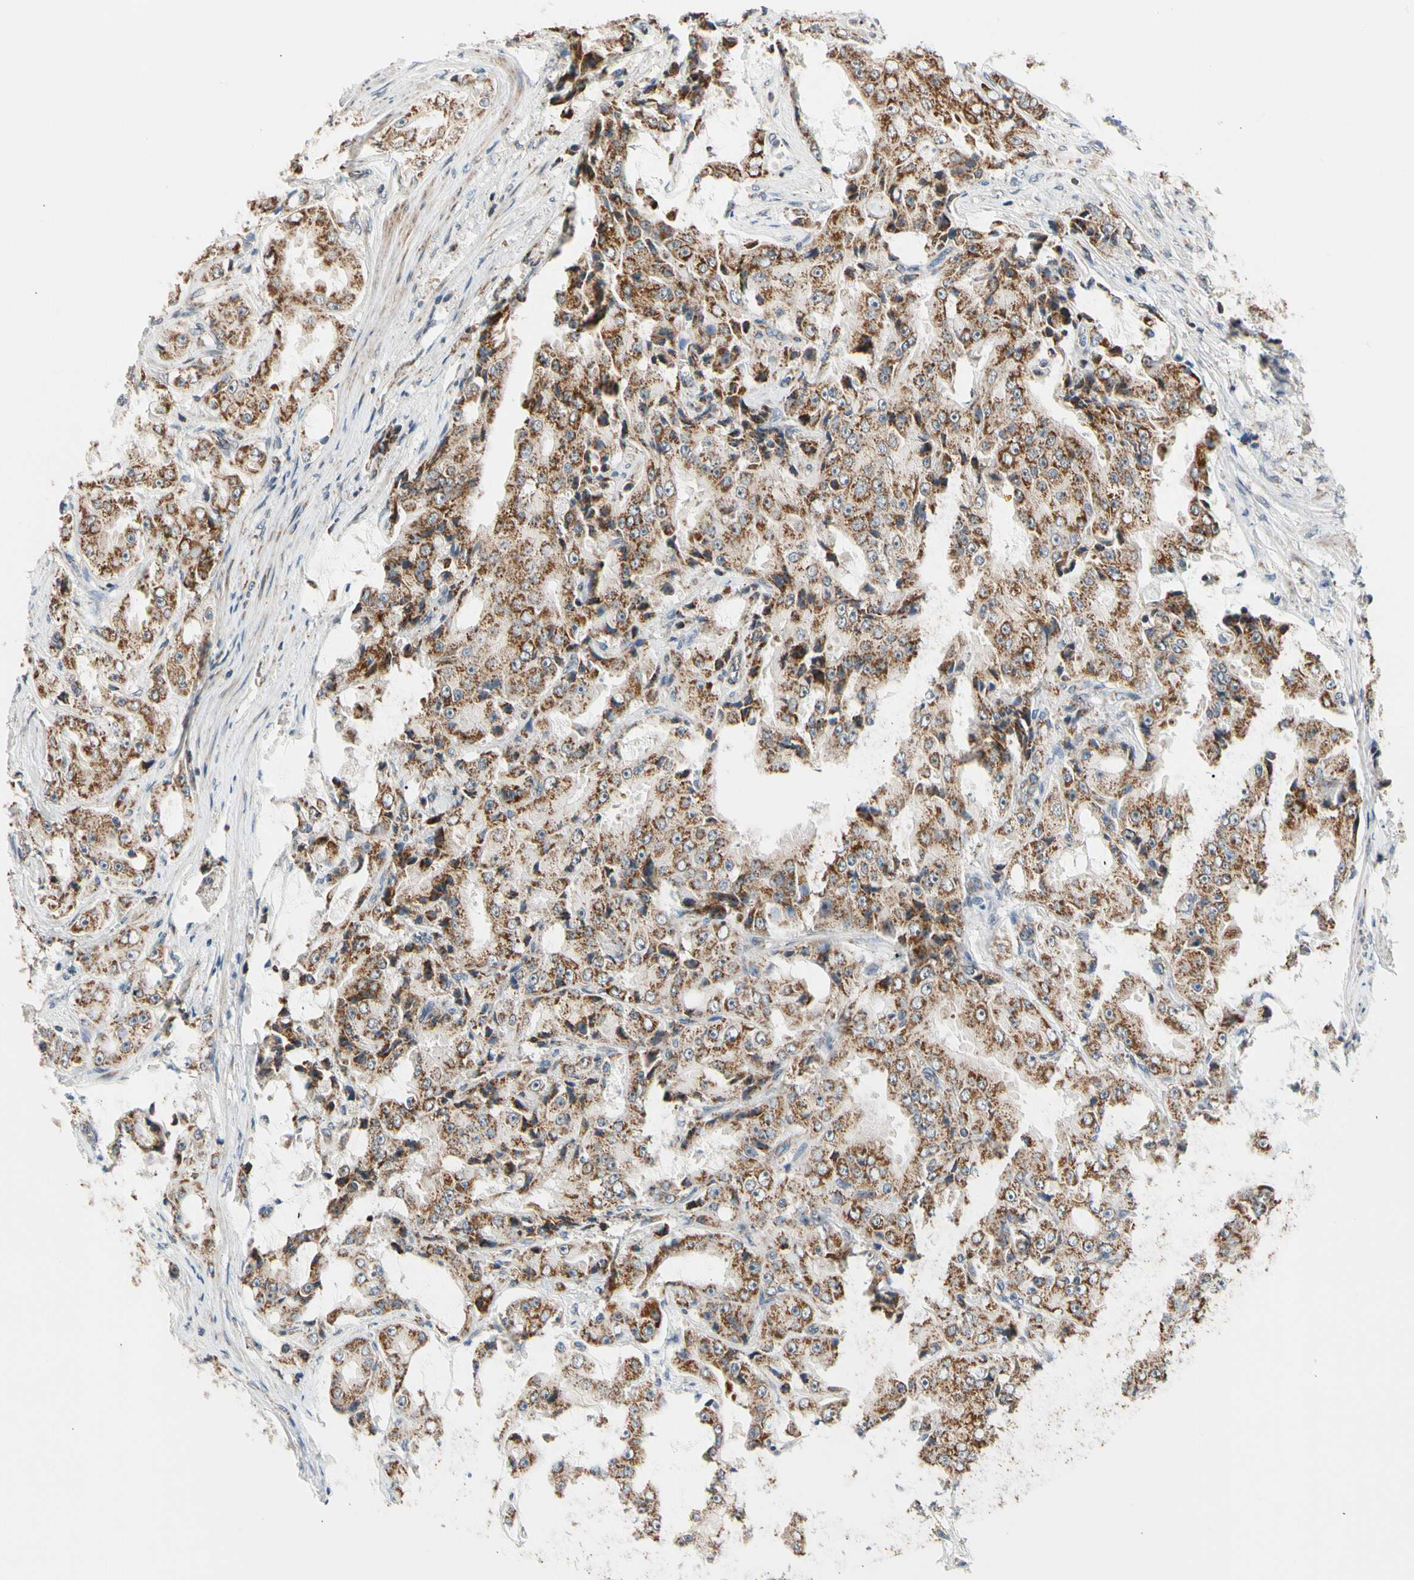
{"staining": {"intensity": "moderate", "quantity": ">75%", "location": "cytoplasmic/membranous"}, "tissue": "prostate cancer", "cell_type": "Tumor cells", "image_type": "cancer", "snomed": [{"axis": "morphology", "description": "Adenocarcinoma, High grade"}, {"axis": "topography", "description": "Prostate"}], "caption": "Prostate cancer stained with immunohistochemistry shows moderate cytoplasmic/membranous expression in about >75% of tumor cells. Using DAB (3,3'-diaminobenzidine) (brown) and hematoxylin (blue) stains, captured at high magnification using brightfield microscopy.", "gene": "KHDC4", "patient": {"sex": "male", "age": 73}}